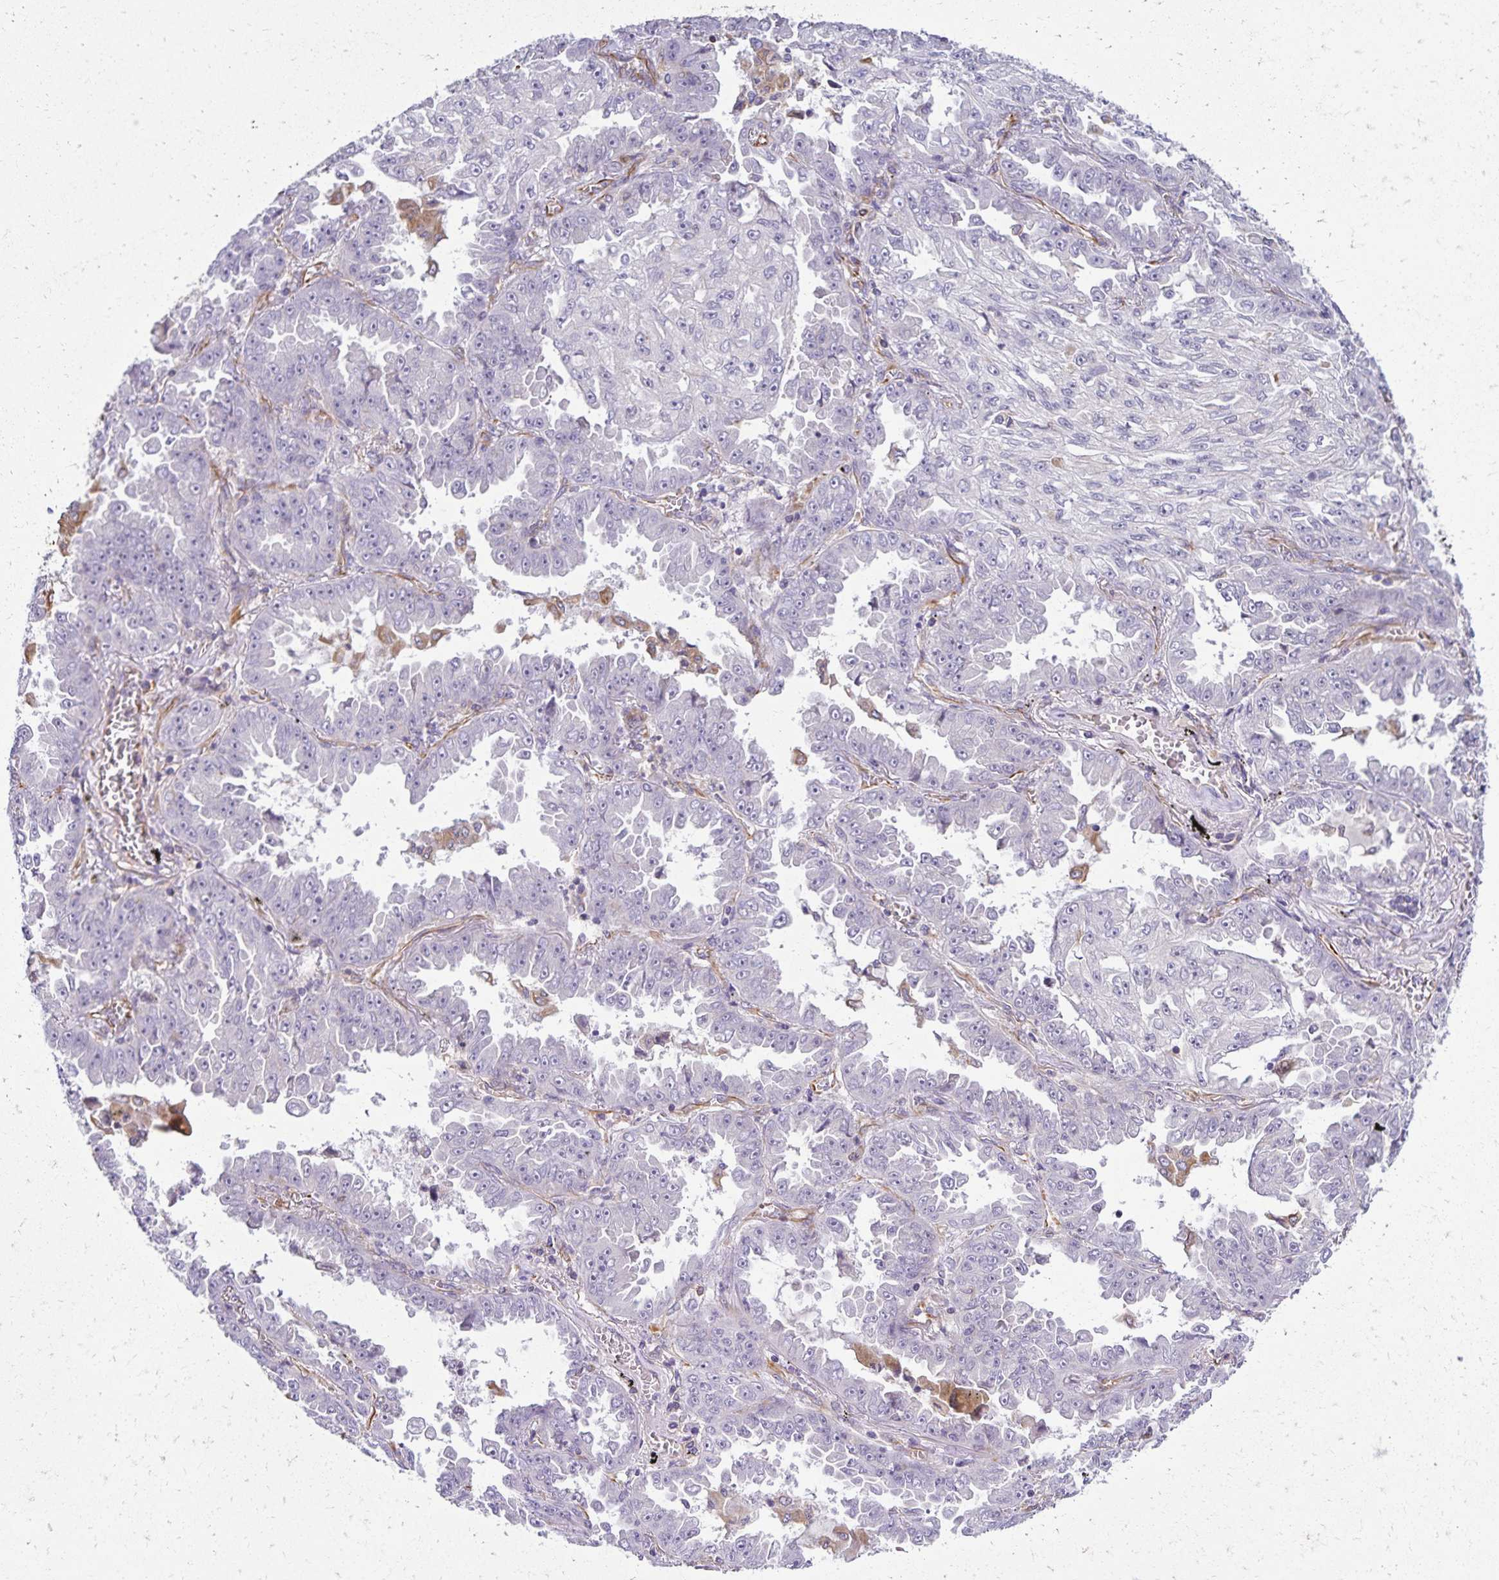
{"staining": {"intensity": "negative", "quantity": "none", "location": "none"}, "tissue": "lung cancer", "cell_type": "Tumor cells", "image_type": "cancer", "snomed": [{"axis": "morphology", "description": "Adenocarcinoma, NOS"}, {"axis": "topography", "description": "Lung"}], "caption": "Immunohistochemical staining of human lung cancer displays no significant staining in tumor cells.", "gene": "TRPV6", "patient": {"sex": "female", "age": 52}}